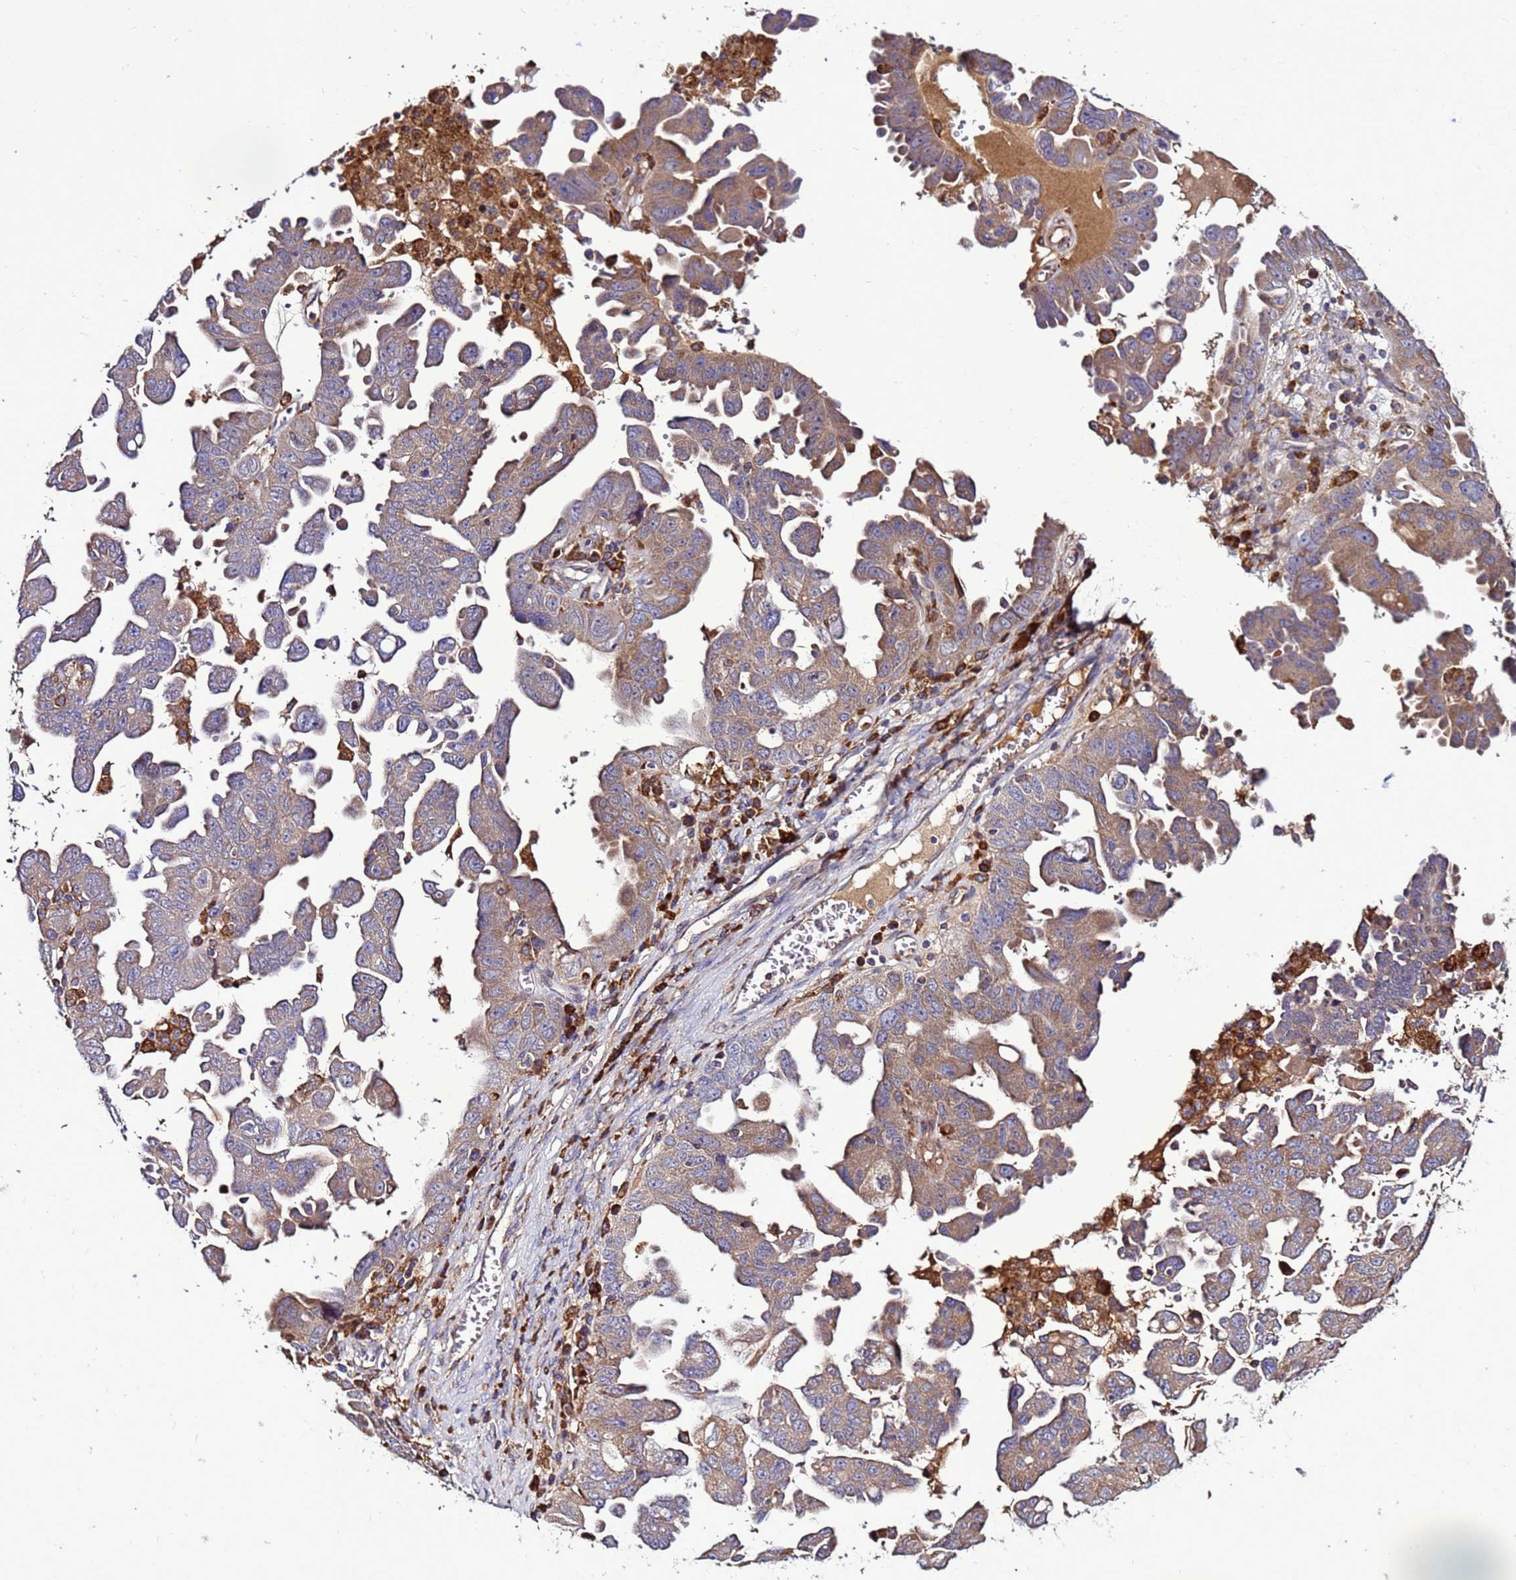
{"staining": {"intensity": "moderate", "quantity": "25%-75%", "location": "cytoplasmic/membranous"}, "tissue": "ovarian cancer", "cell_type": "Tumor cells", "image_type": "cancer", "snomed": [{"axis": "morphology", "description": "Carcinoma, endometroid"}, {"axis": "topography", "description": "Ovary"}], "caption": "Immunohistochemical staining of endometroid carcinoma (ovarian) reveals medium levels of moderate cytoplasmic/membranous protein staining in approximately 25%-75% of tumor cells.", "gene": "ANTKMT", "patient": {"sex": "female", "age": 62}}